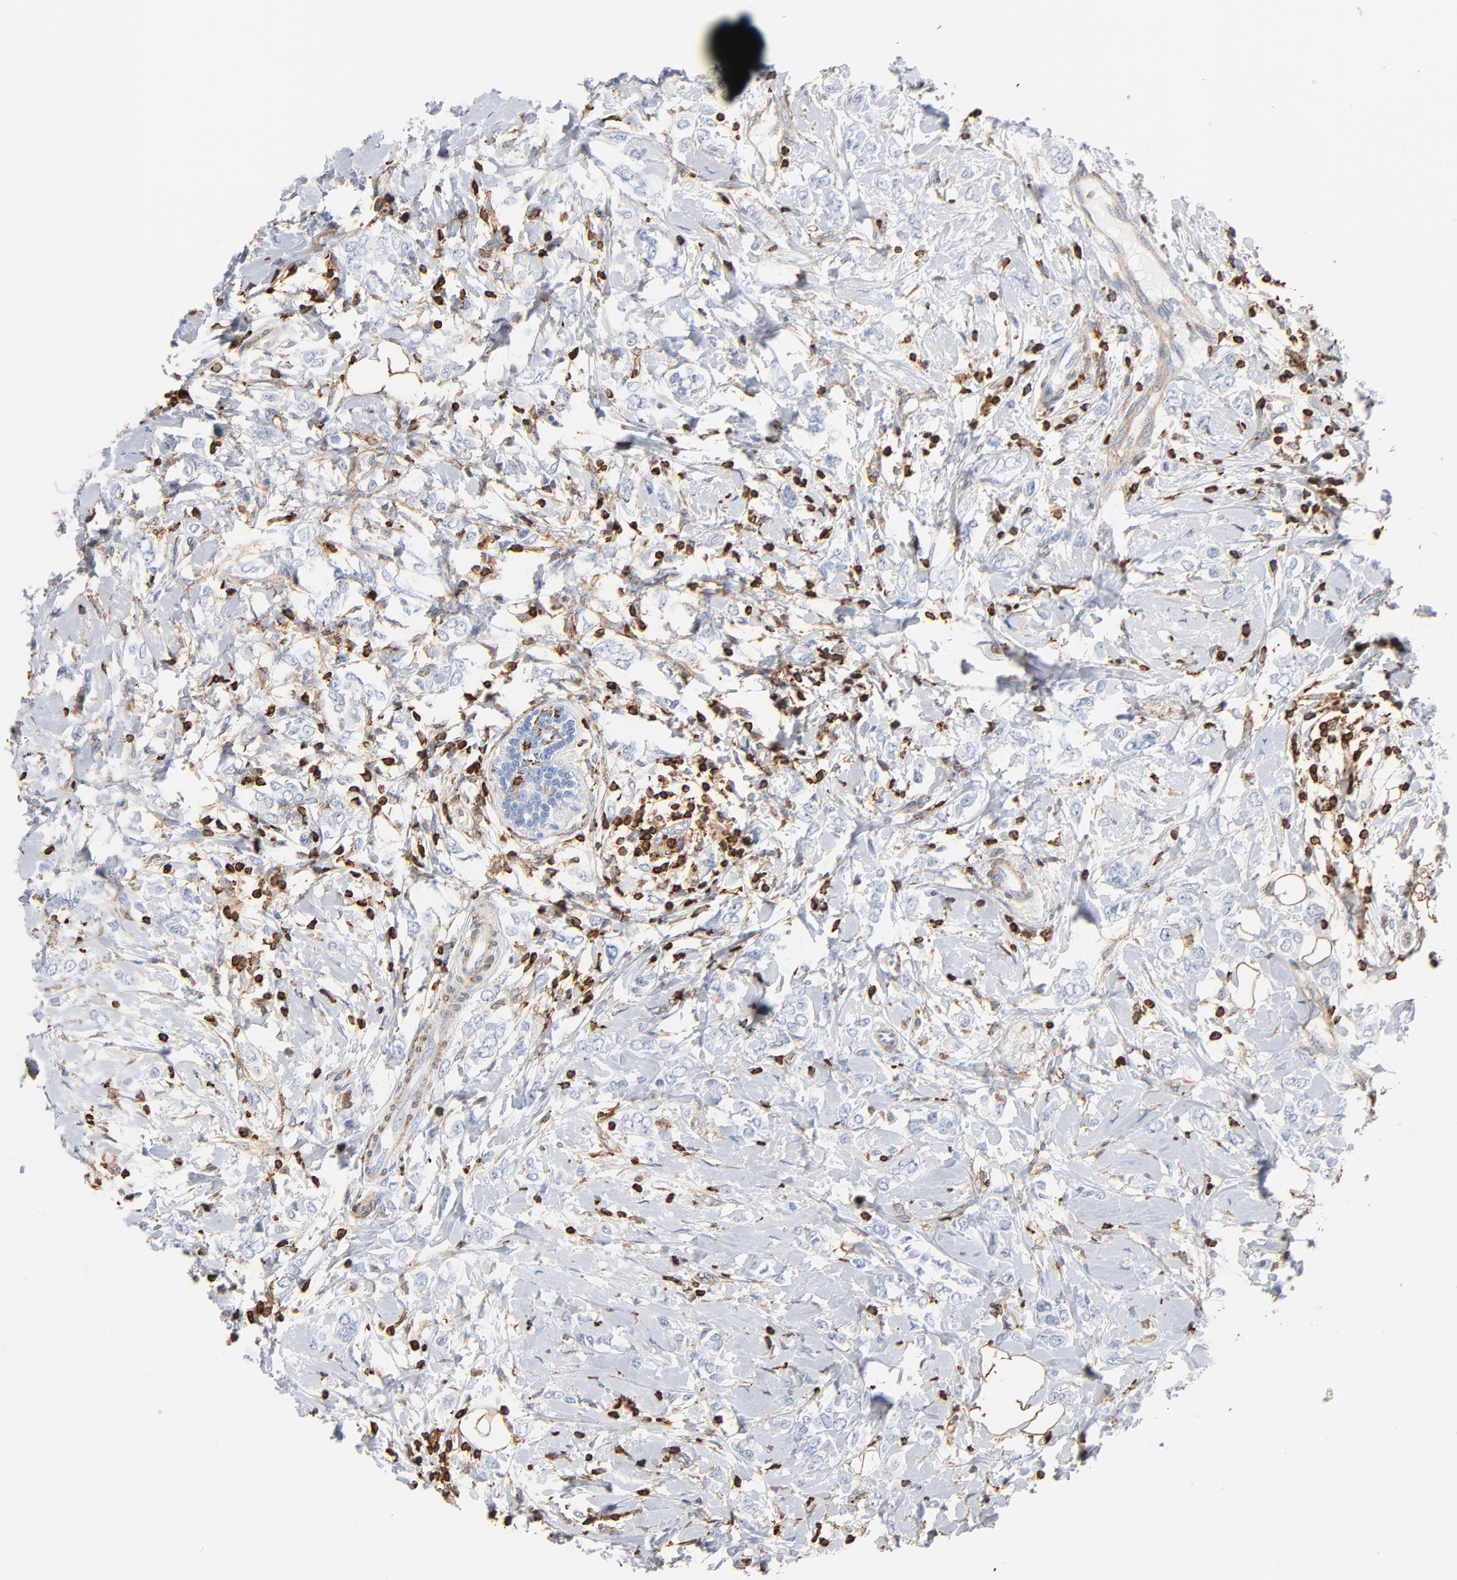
{"staining": {"intensity": "negative", "quantity": "none", "location": "none"}, "tissue": "breast cancer", "cell_type": "Tumor cells", "image_type": "cancer", "snomed": [{"axis": "morphology", "description": "Normal tissue, NOS"}, {"axis": "morphology", "description": "Lobular carcinoma"}, {"axis": "topography", "description": "Breast"}], "caption": "A high-resolution micrograph shows immunohistochemistry (IHC) staining of breast lobular carcinoma, which reveals no significant staining in tumor cells.", "gene": "SH3KBP1", "patient": {"sex": "female", "age": 47}}